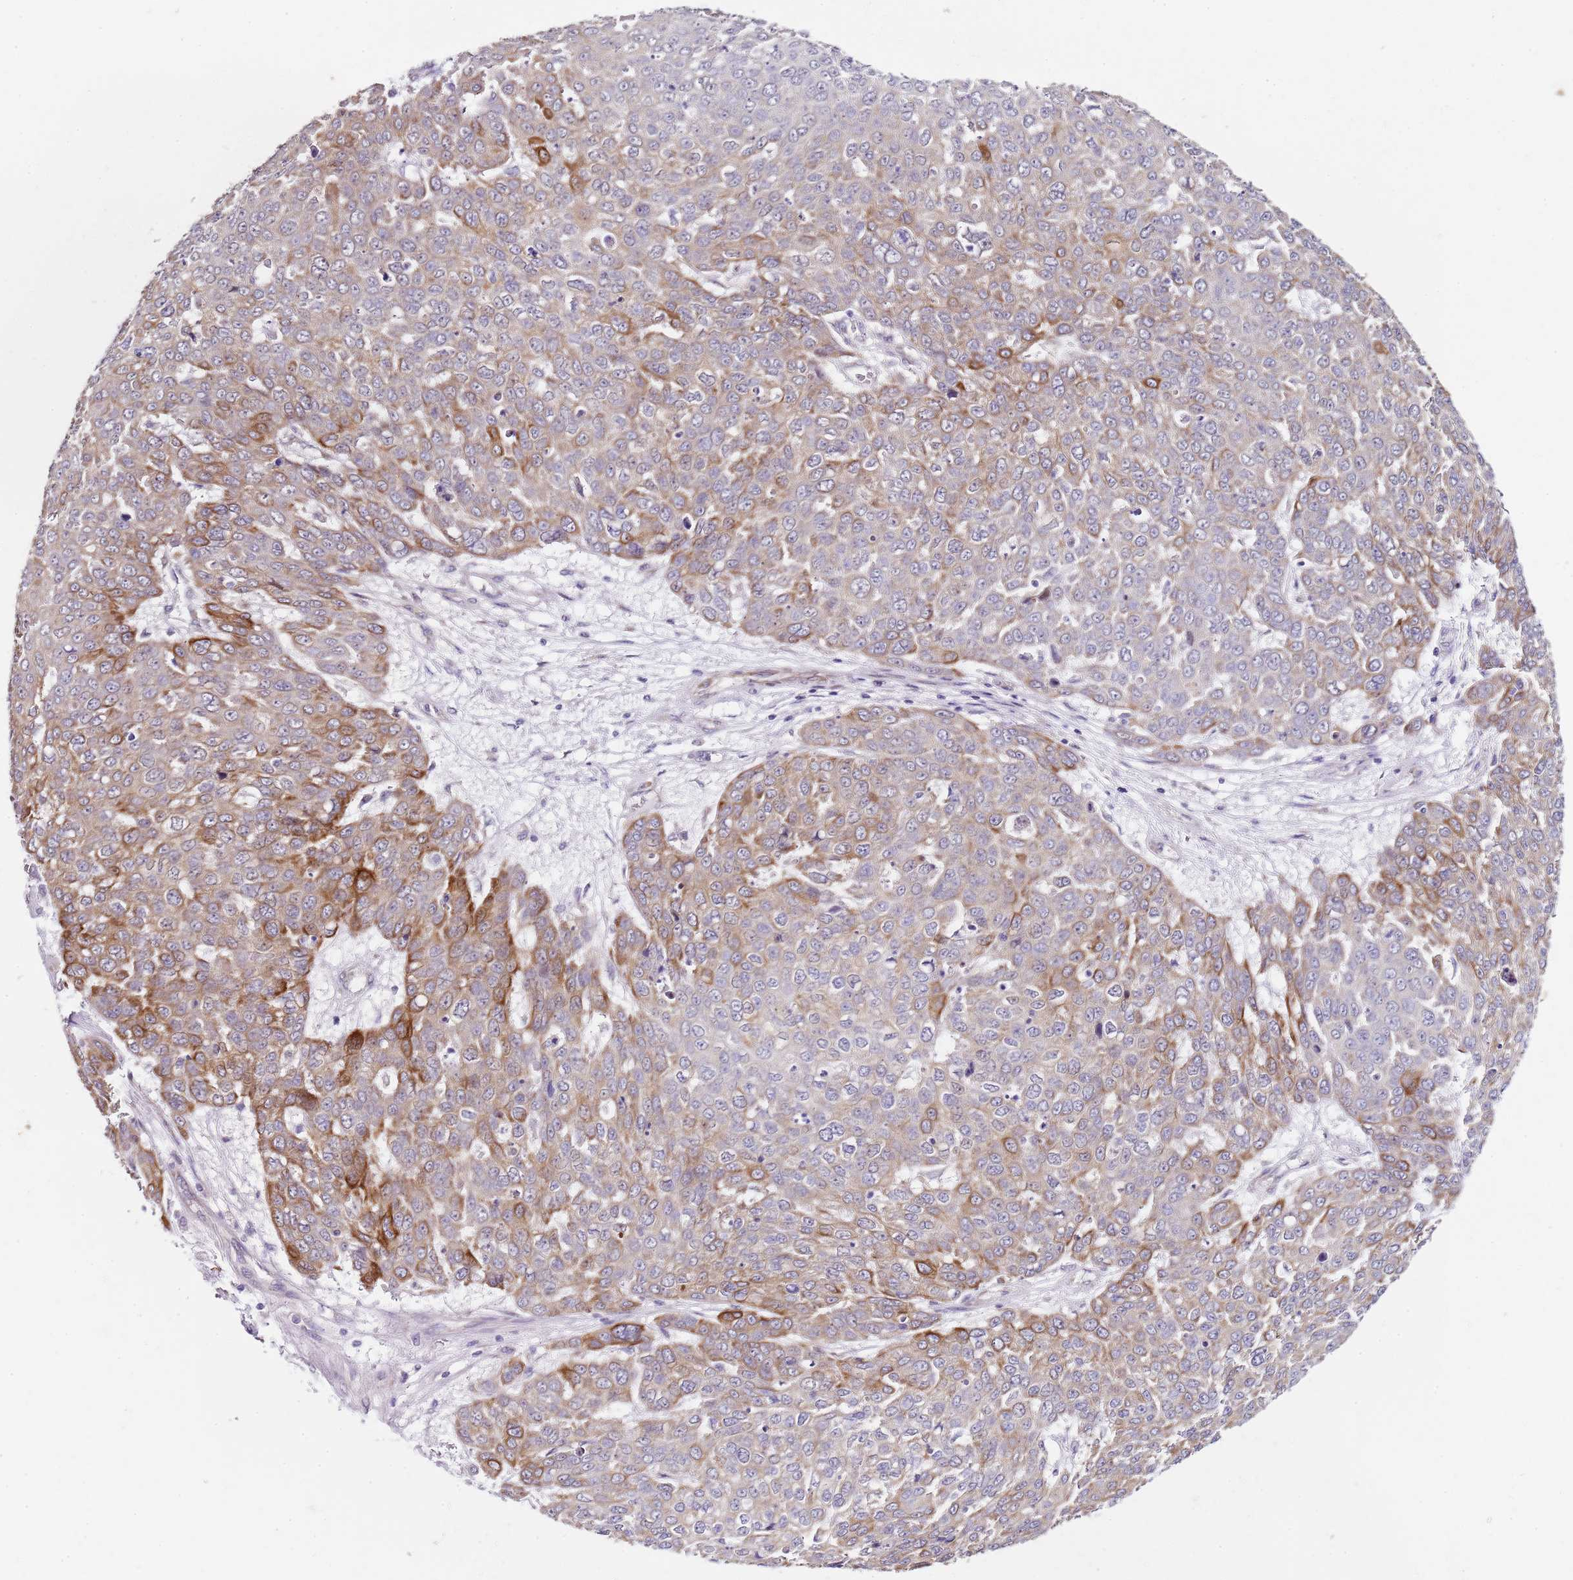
{"staining": {"intensity": "moderate", "quantity": "<25%", "location": "cytoplasmic/membranous"}, "tissue": "skin cancer", "cell_type": "Tumor cells", "image_type": "cancer", "snomed": [{"axis": "morphology", "description": "Squamous cell carcinoma, NOS"}, {"axis": "topography", "description": "Skin"}], "caption": "Moderate cytoplasmic/membranous positivity for a protein is identified in about <25% of tumor cells of skin cancer using immunohistochemistry.", "gene": "TBC1D9", "patient": {"sex": "male", "age": 71}}